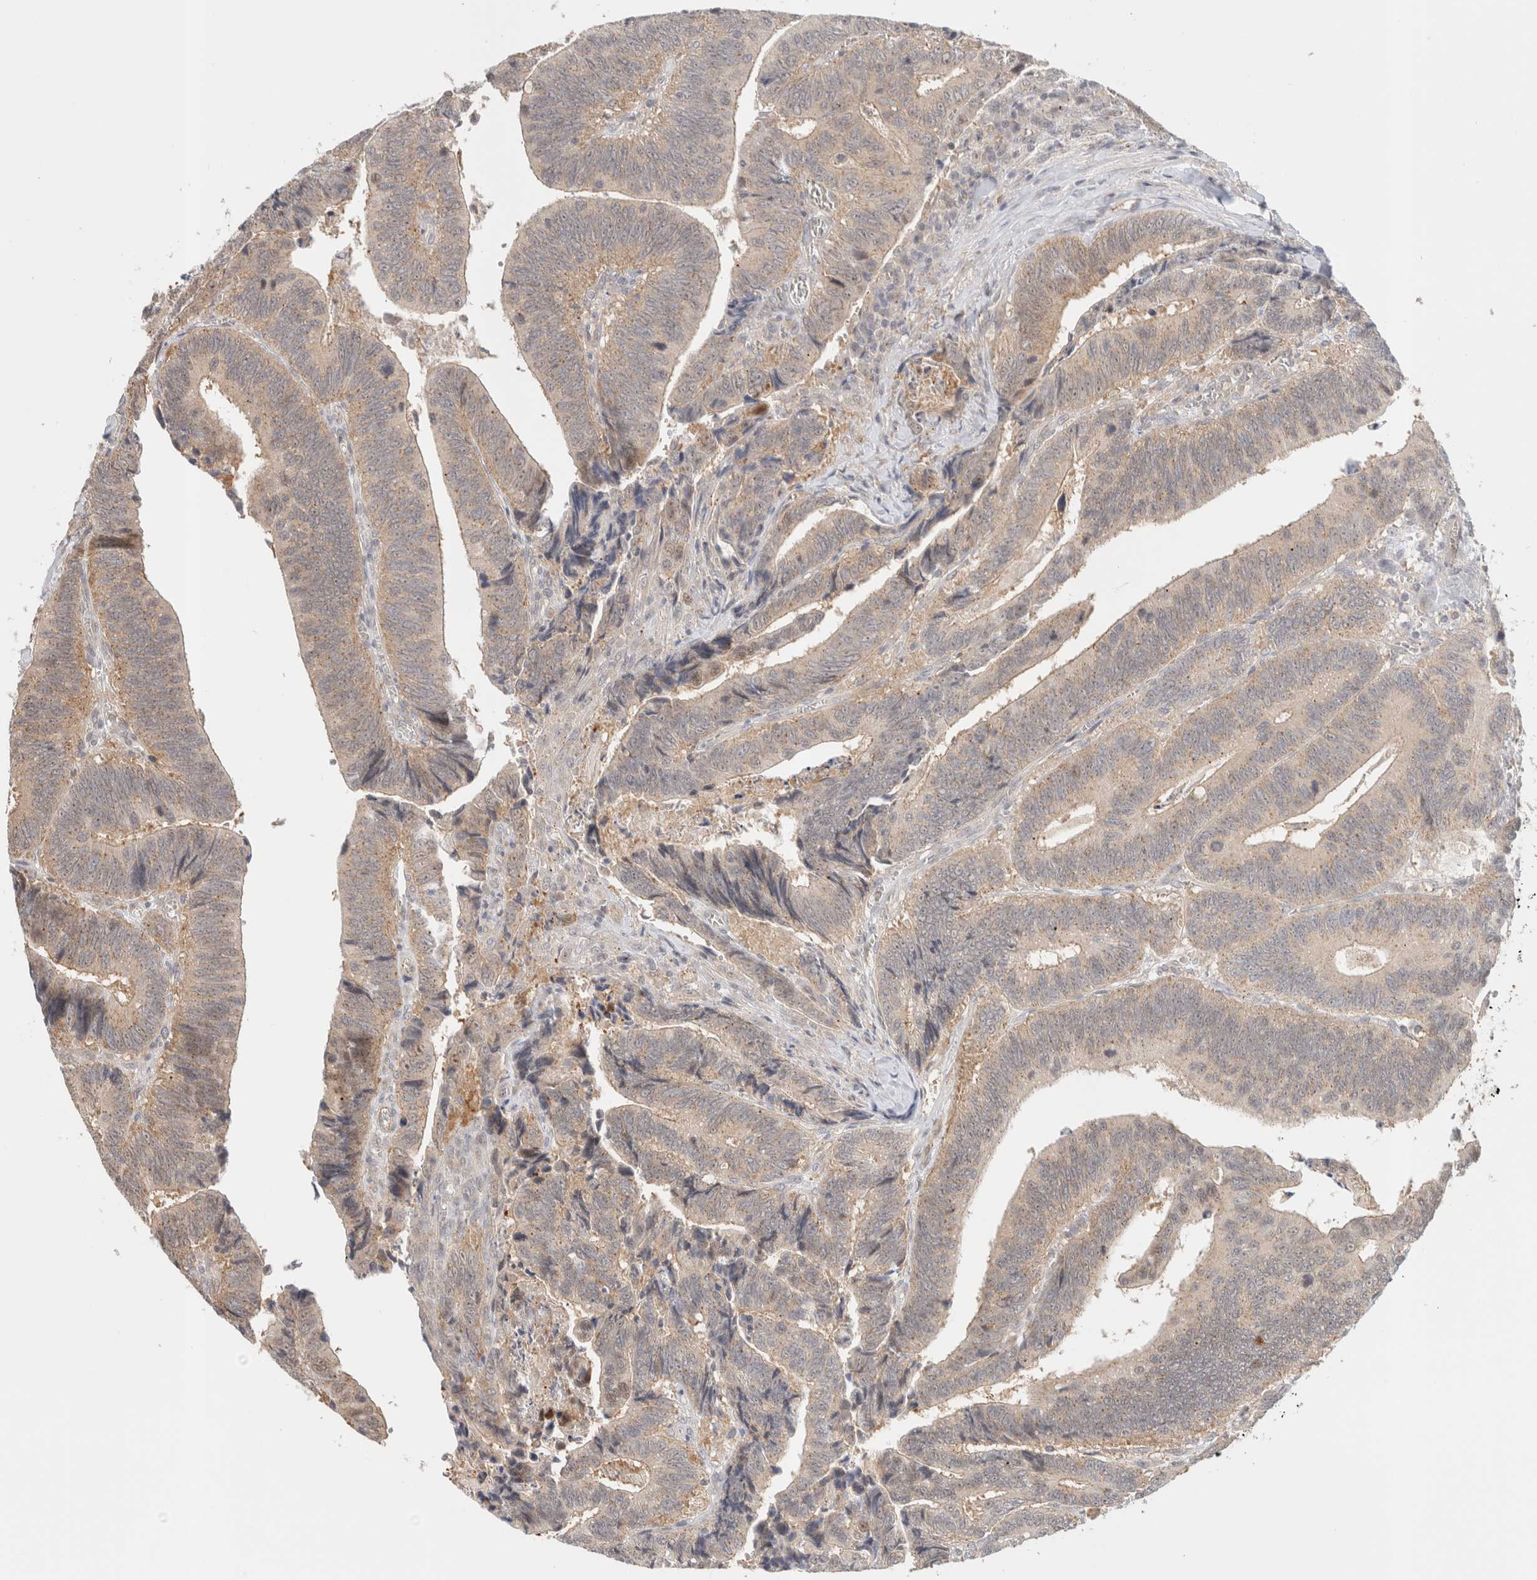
{"staining": {"intensity": "weak", "quantity": ">75%", "location": "cytoplasmic/membranous"}, "tissue": "colorectal cancer", "cell_type": "Tumor cells", "image_type": "cancer", "snomed": [{"axis": "morphology", "description": "Inflammation, NOS"}, {"axis": "morphology", "description": "Adenocarcinoma, NOS"}, {"axis": "topography", "description": "Colon"}], "caption": "Brown immunohistochemical staining in human colorectal cancer displays weak cytoplasmic/membranous expression in about >75% of tumor cells.", "gene": "OTUD6B", "patient": {"sex": "male", "age": 72}}